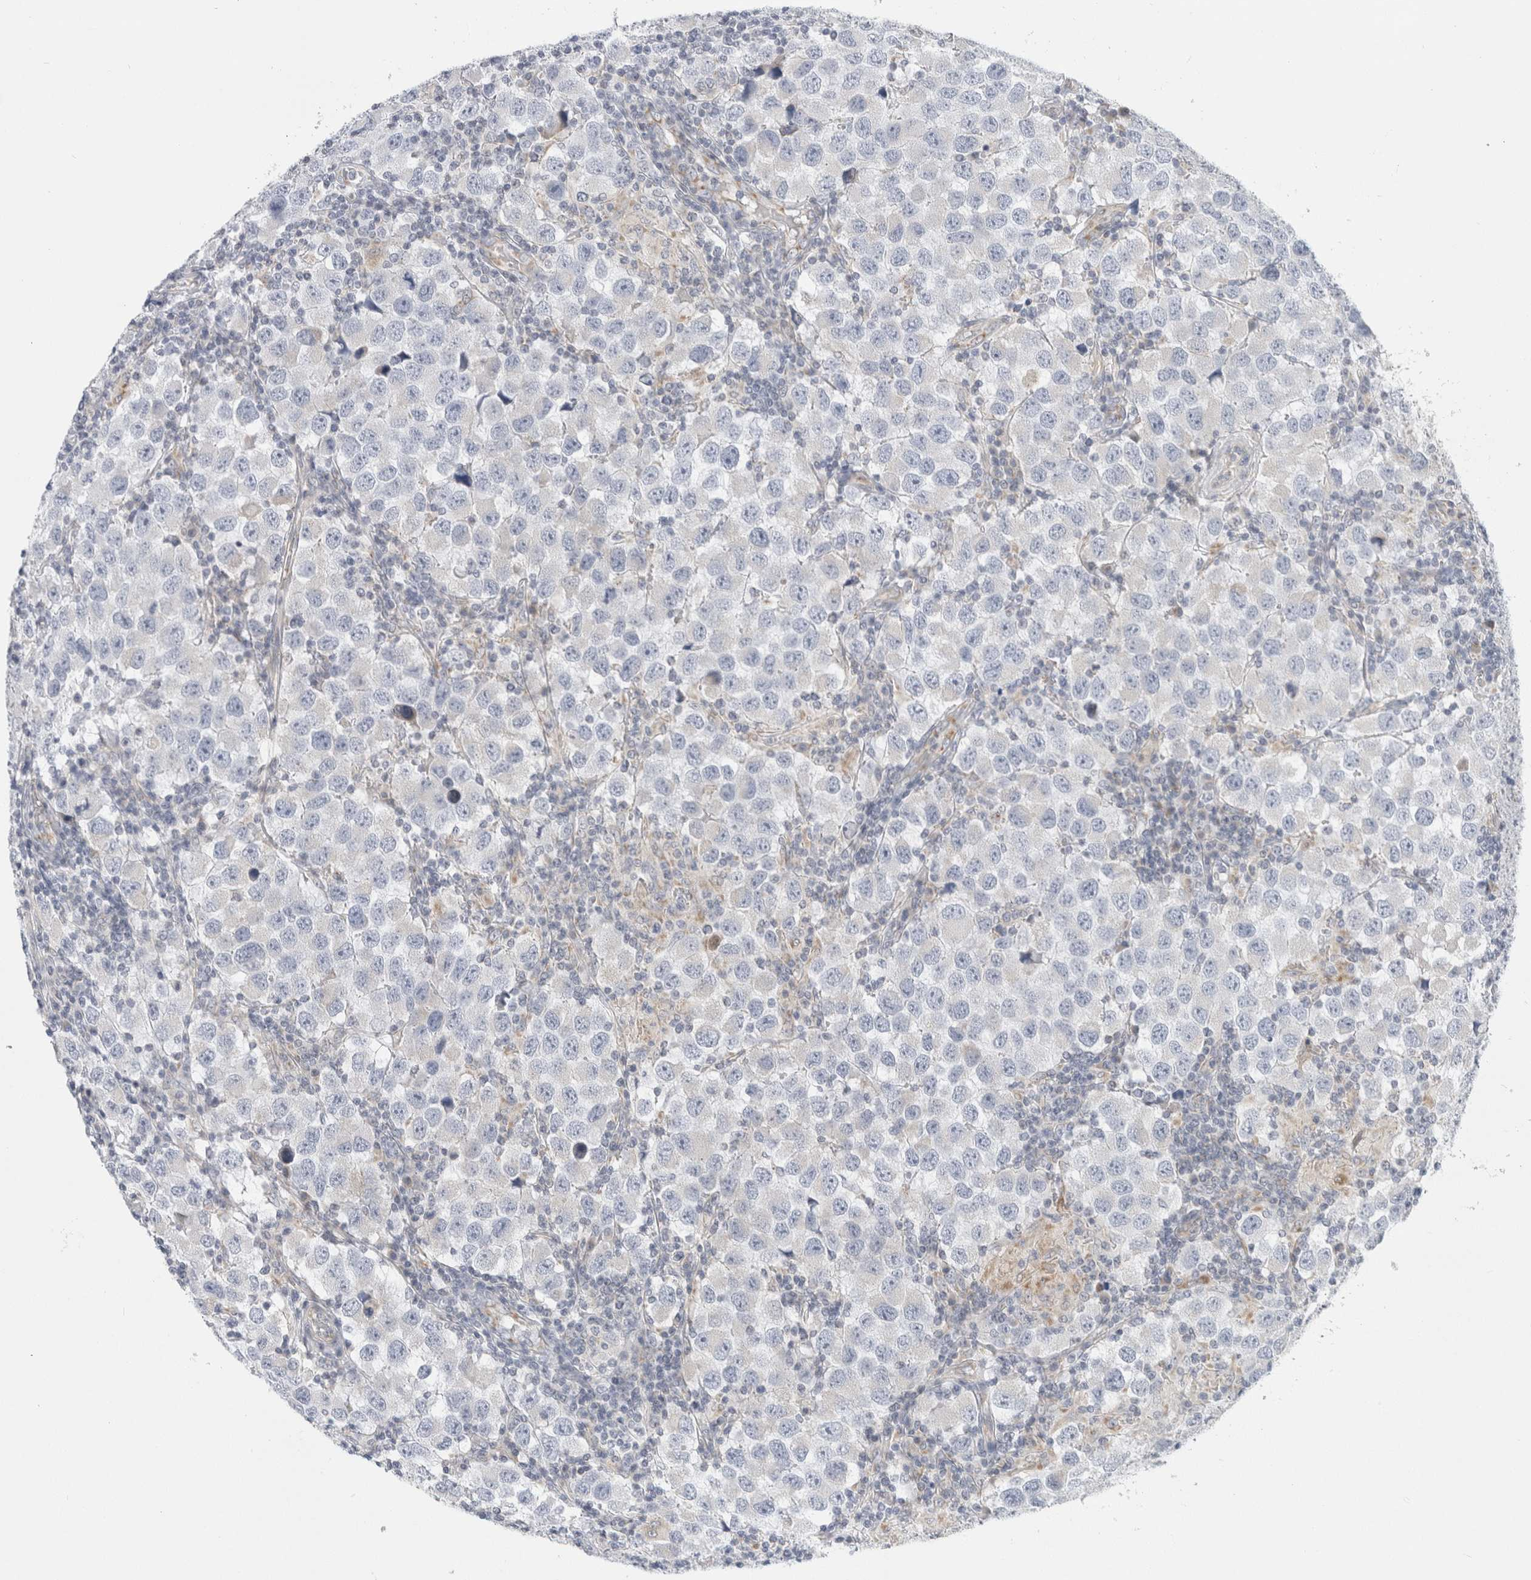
{"staining": {"intensity": "negative", "quantity": "none", "location": "none"}, "tissue": "testis cancer", "cell_type": "Tumor cells", "image_type": "cancer", "snomed": [{"axis": "morphology", "description": "Carcinoma, Embryonal, NOS"}, {"axis": "topography", "description": "Testis"}], "caption": "An immunohistochemistry histopathology image of testis cancer is shown. There is no staining in tumor cells of testis cancer.", "gene": "FAHD1", "patient": {"sex": "male", "age": 21}}